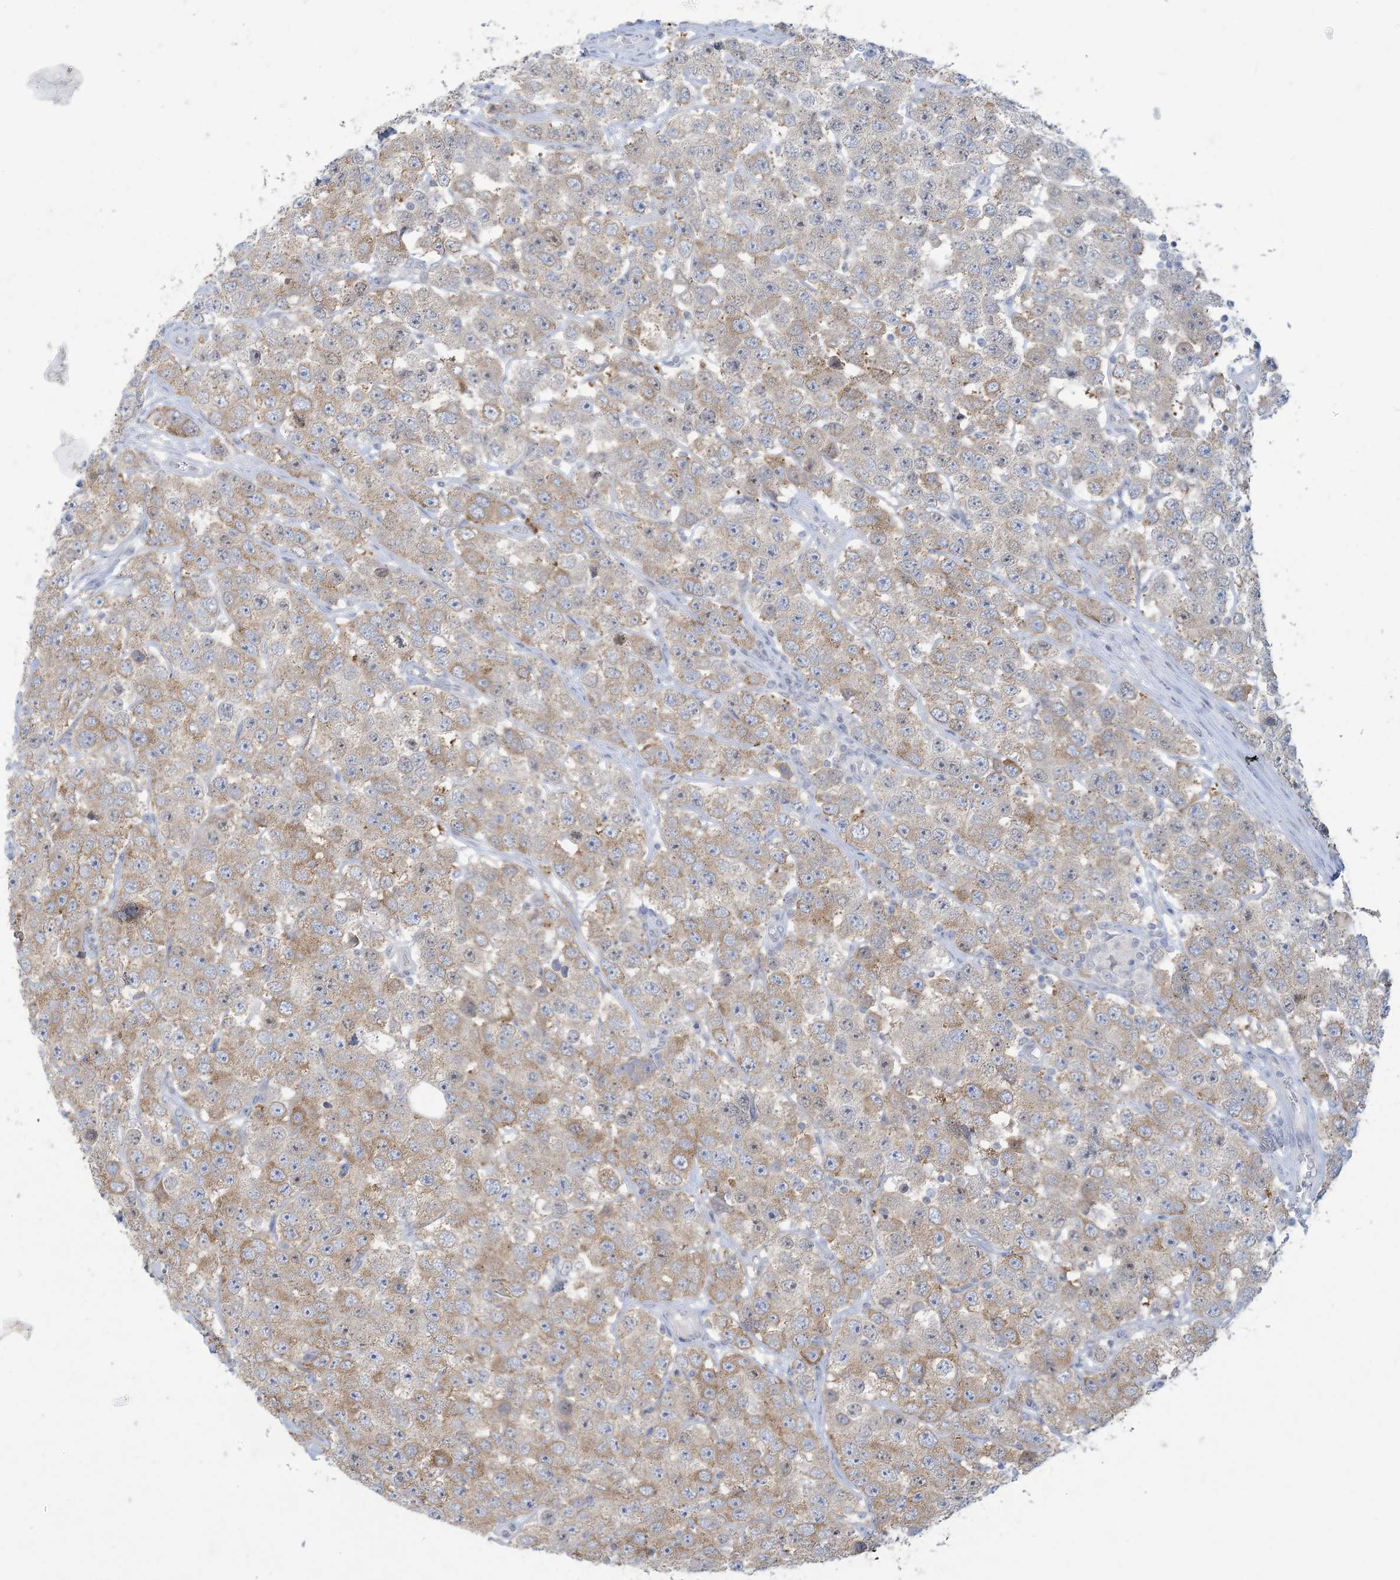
{"staining": {"intensity": "moderate", "quantity": "25%-75%", "location": "cytoplasmic/membranous"}, "tissue": "testis cancer", "cell_type": "Tumor cells", "image_type": "cancer", "snomed": [{"axis": "morphology", "description": "Seminoma, NOS"}, {"axis": "topography", "description": "Testis"}], "caption": "Tumor cells reveal medium levels of moderate cytoplasmic/membranous expression in about 25%-75% of cells in human testis cancer.", "gene": "KIF3A", "patient": {"sex": "male", "age": 28}}